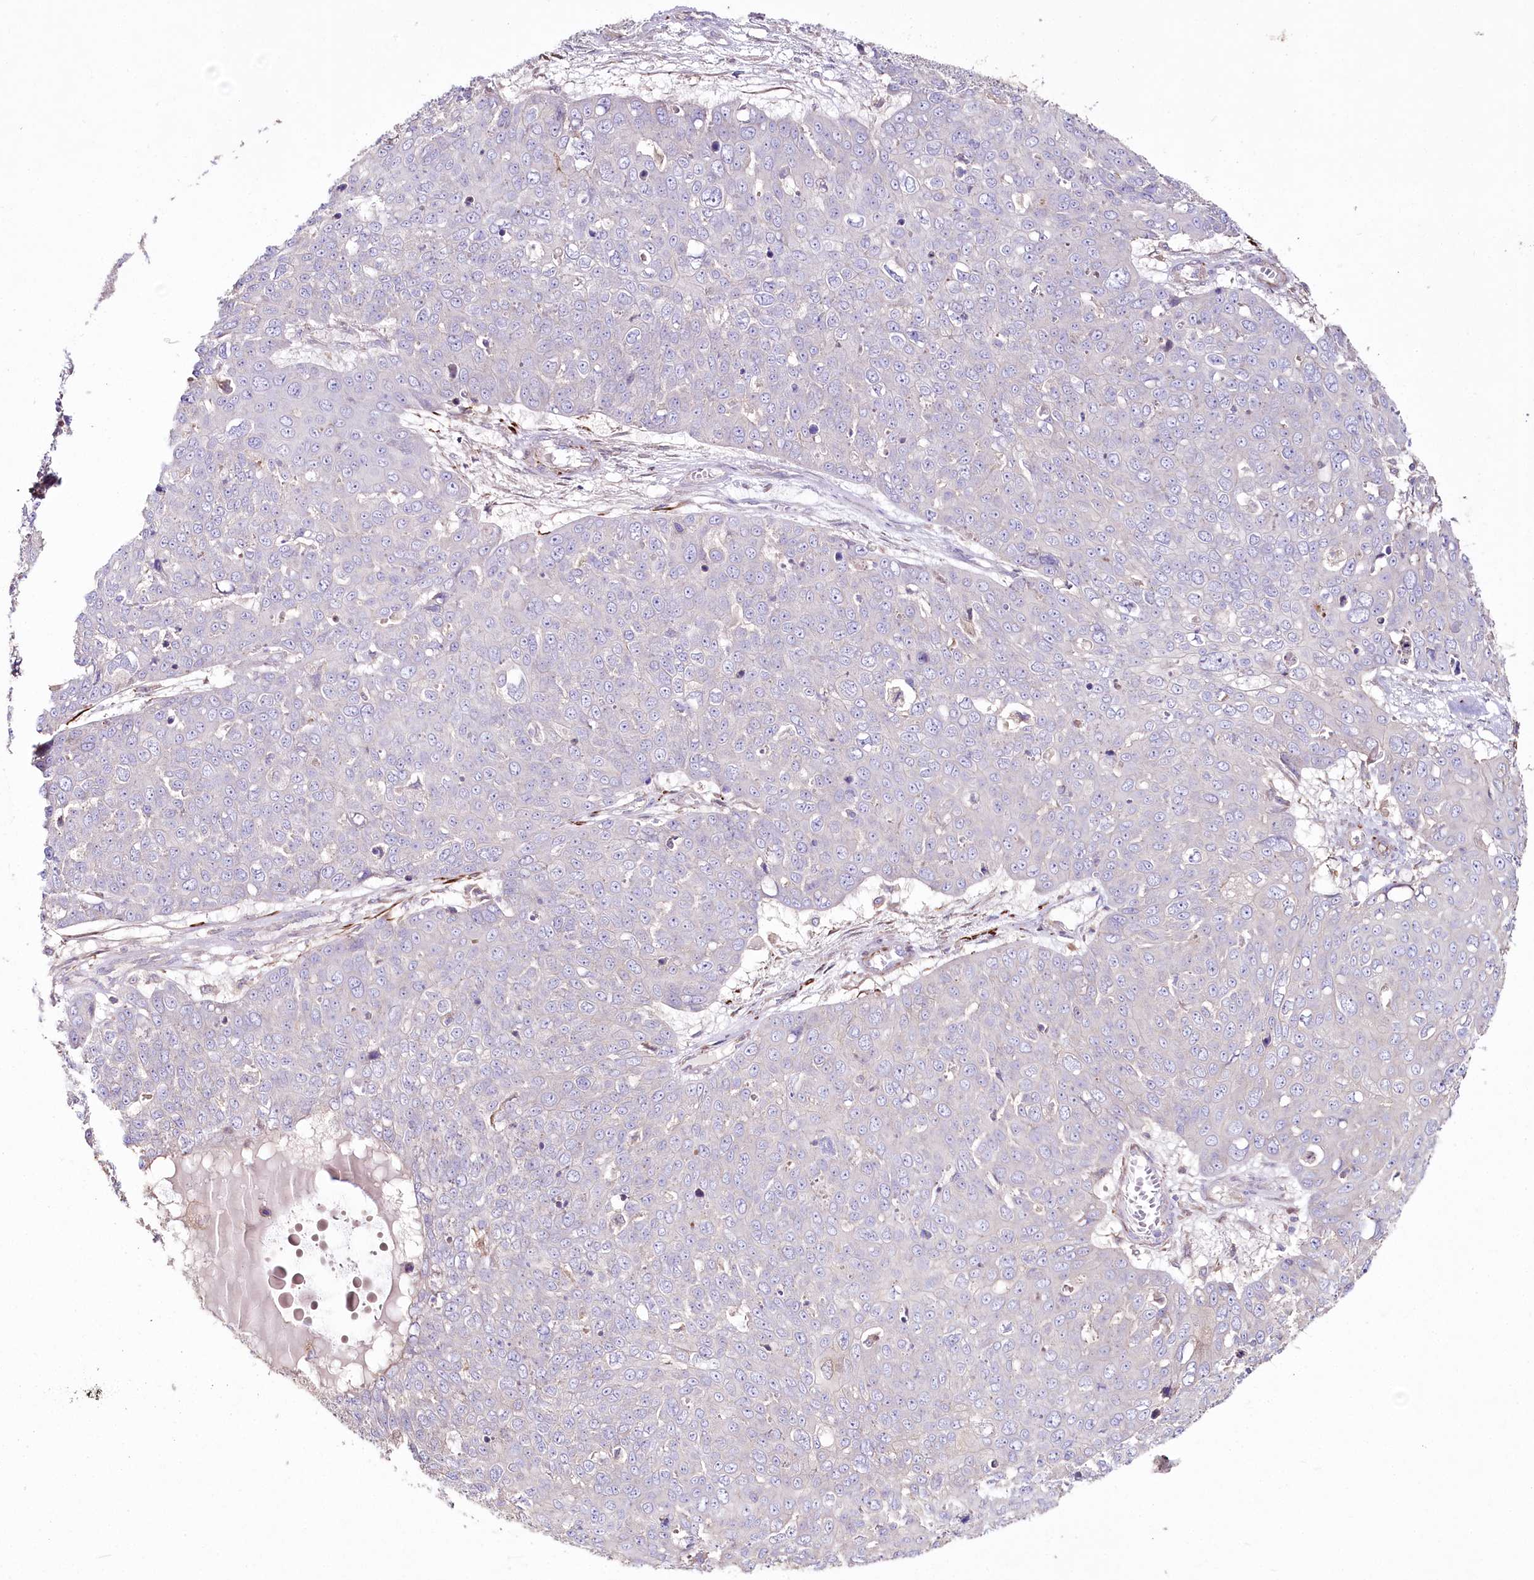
{"staining": {"intensity": "negative", "quantity": "none", "location": "none"}, "tissue": "skin cancer", "cell_type": "Tumor cells", "image_type": "cancer", "snomed": [{"axis": "morphology", "description": "Squamous cell carcinoma, NOS"}, {"axis": "topography", "description": "Skin"}], "caption": "There is no significant staining in tumor cells of skin squamous cell carcinoma.", "gene": "SUMF1", "patient": {"sex": "male", "age": 71}}